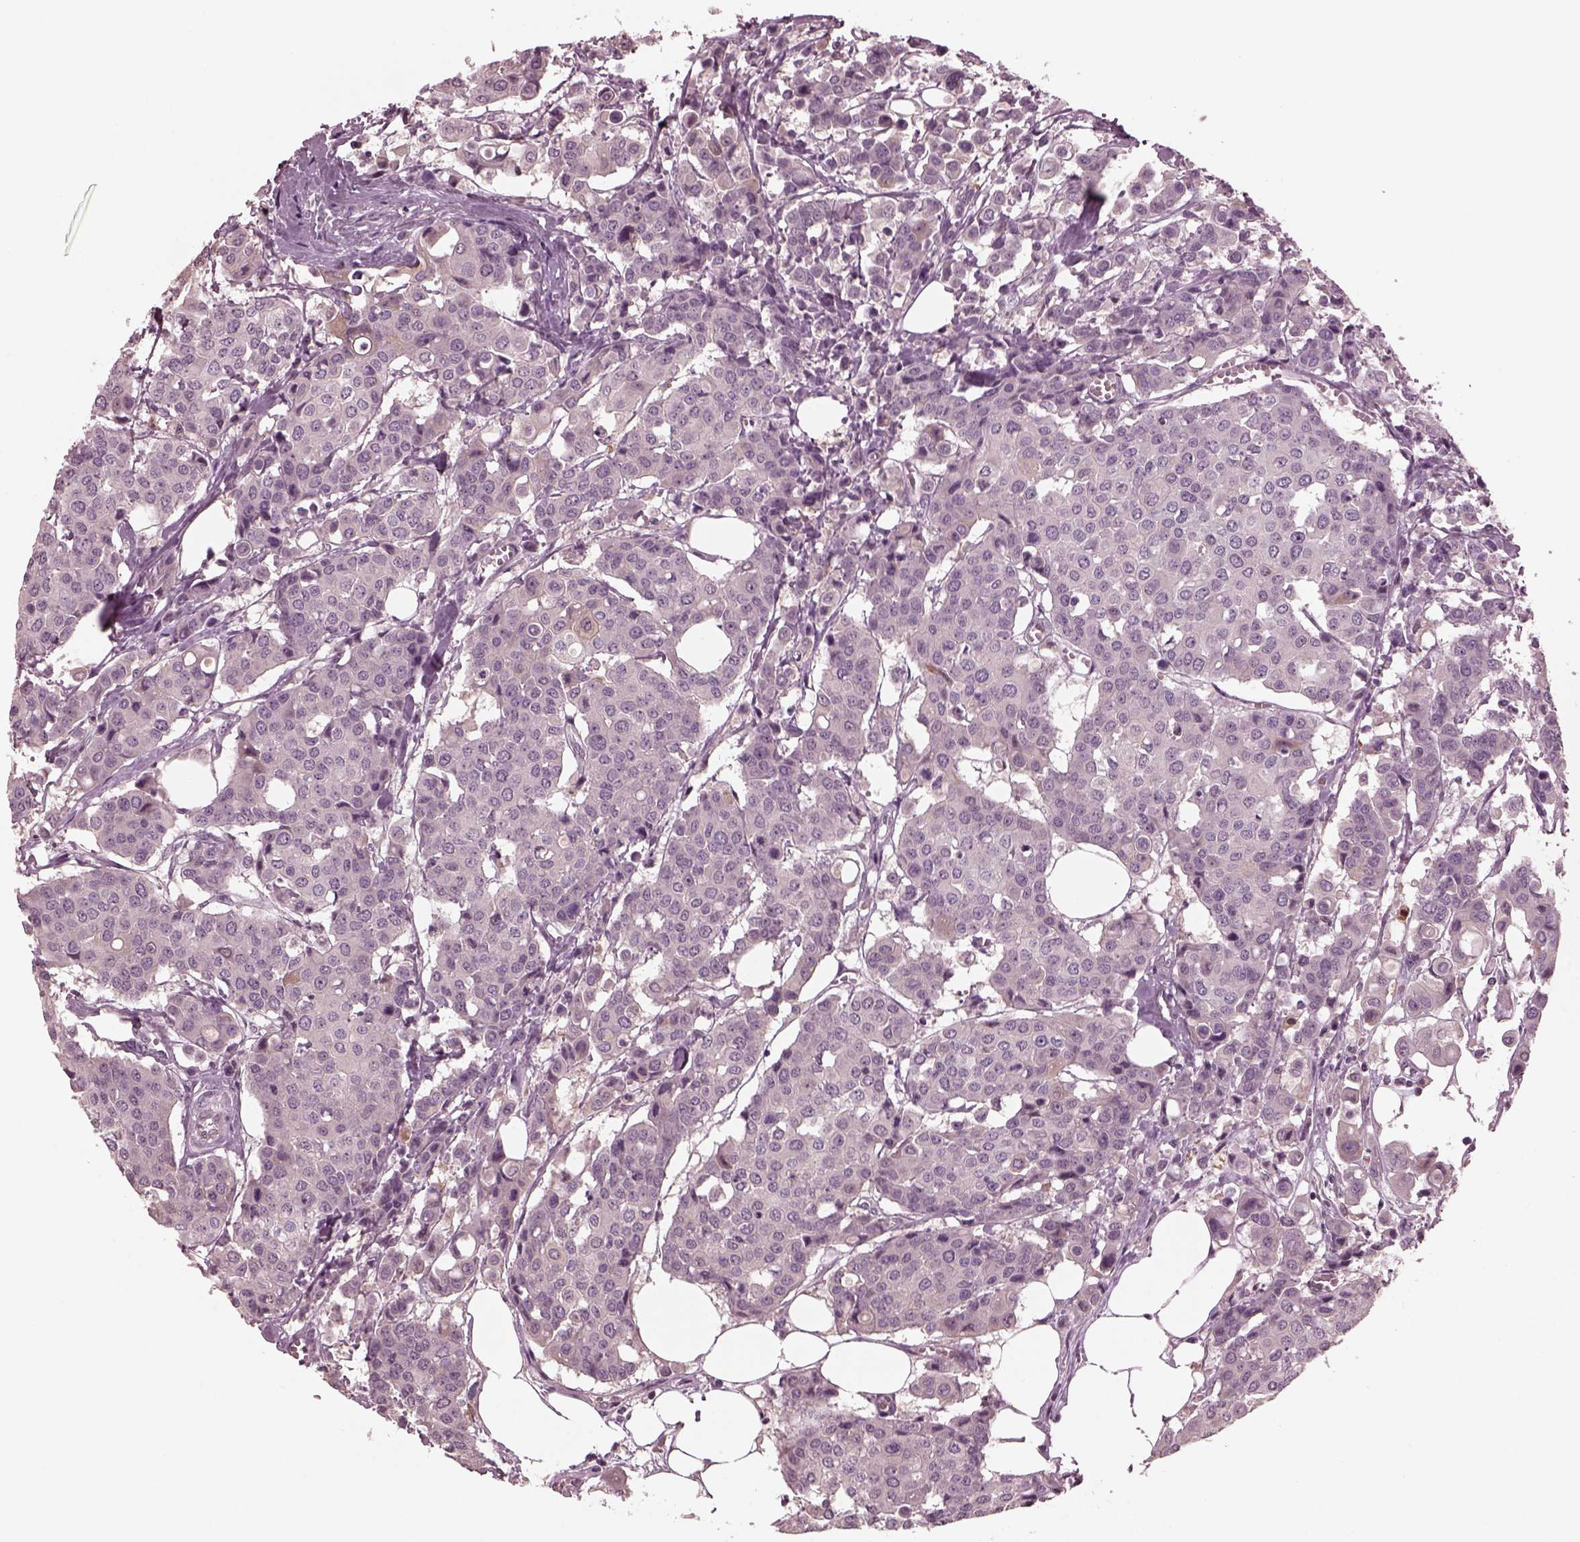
{"staining": {"intensity": "negative", "quantity": "none", "location": "none"}, "tissue": "carcinoid", "cell_type": "Tumor cells", "image_type": "cancer", "snomed": [{"axis": "morphology", "description": "Carcinoid, malignant, NOS"}, {"axis": "topography", "description": "Colon"}], "caption": "The histopathology image displays no significant staining in tumor cells of carcinoid (malignant). Nuclei are stained in blue.", "gene": "PORCN", "patient": {"sex": "male", "age": 81}}